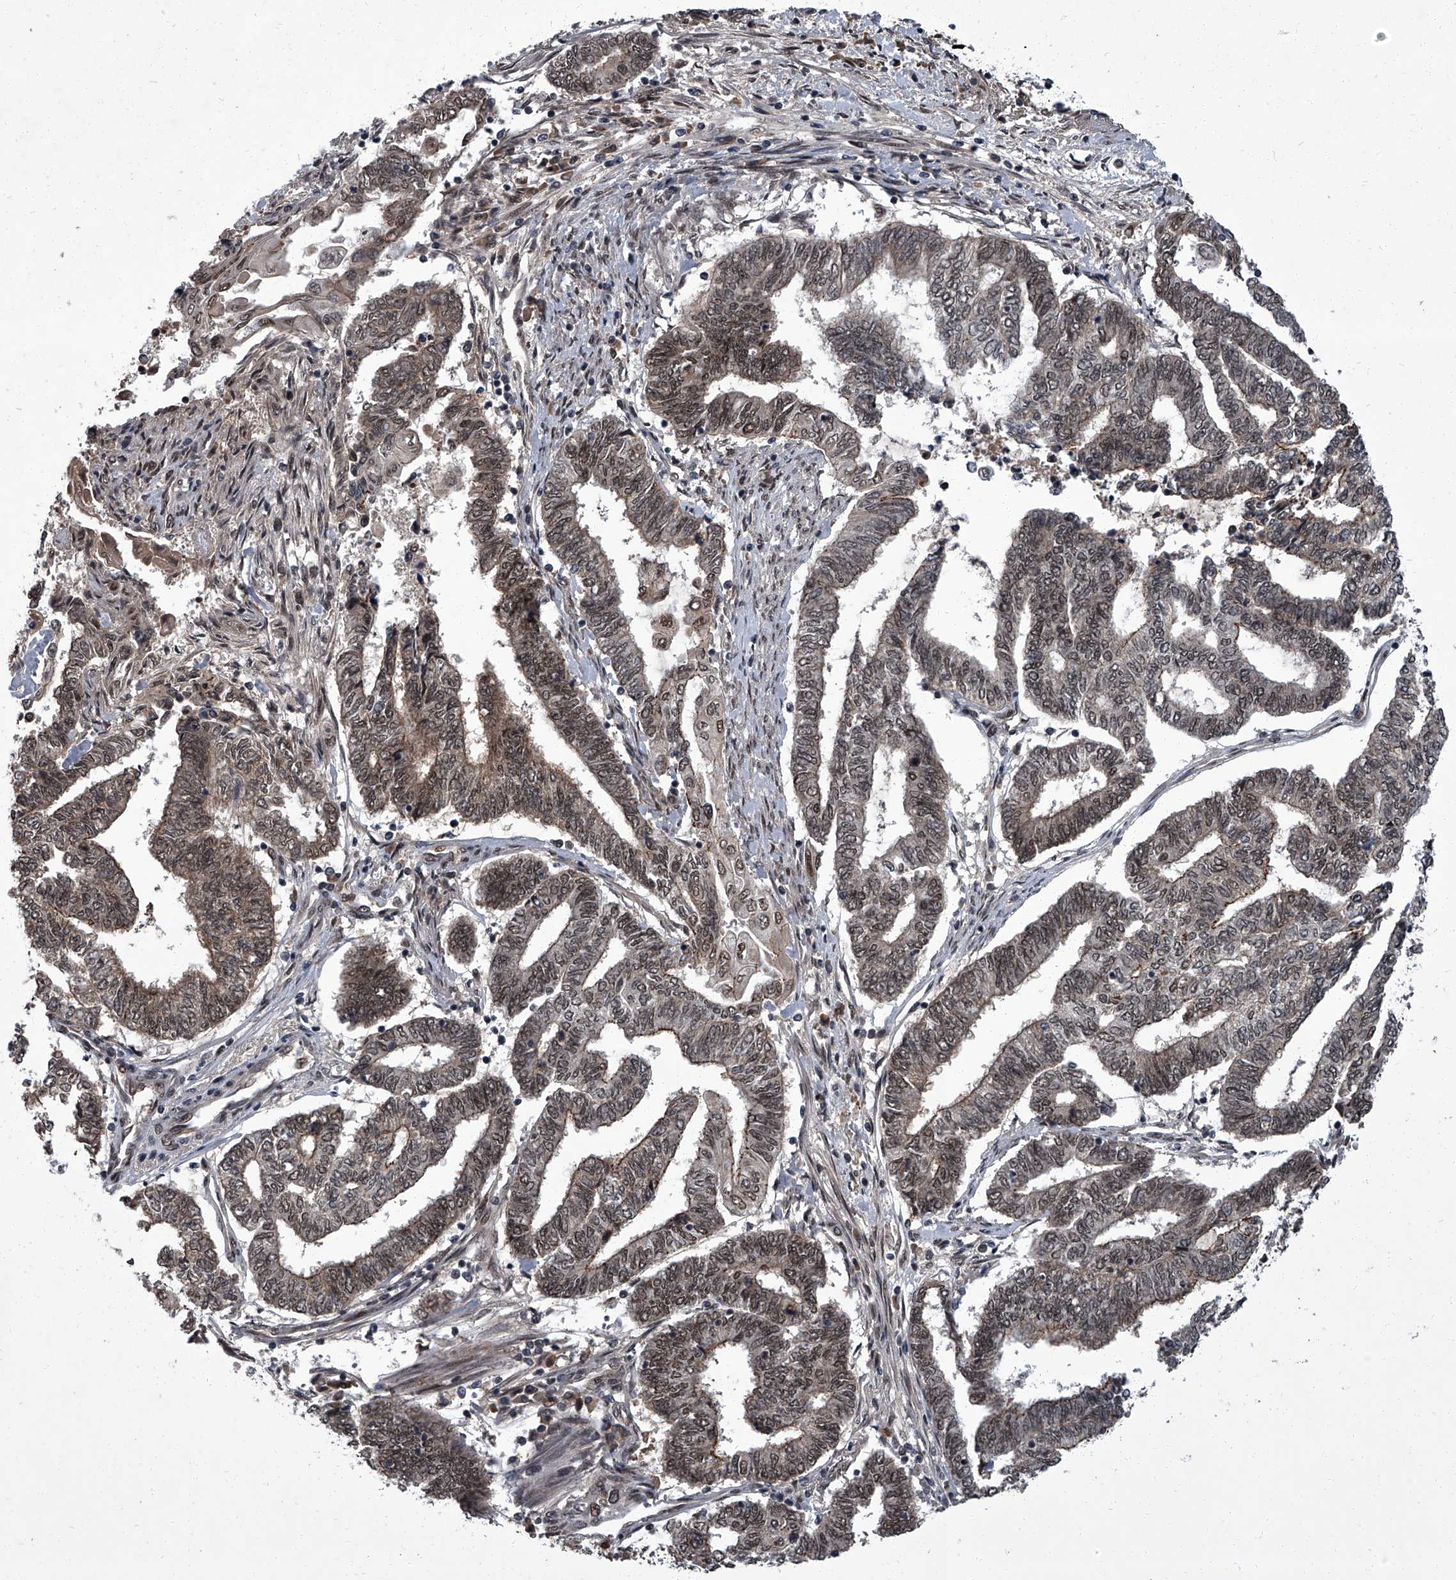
{"staining": {"intensity": "weak", "quantity": "25%-75%", "location": "nuclear"}, "tissue": "endometrial cancer", "cell_type": "Tumor cells", "image_type": "cancer", "snomed": [{"axis": "morphology", "description": "Adenocarcinoma, NOS"}, {"axis": "topography", "description": "Uterus"}, {"axis": "topography", "description": "Endometrium"}], "caption": "A micrograph of human adenocarcinoma (endometrial) stained for a protein reveals weak nuclear brown staining in tumor cells. The staining was performed using DAB (3,3'-diaminobenzidine), with brown indicating positive protein expression. Nuclei are stained blue with hematoxylin.", "gene": "ZNF518B", "patient": {"sex": "female", "age": 70}}